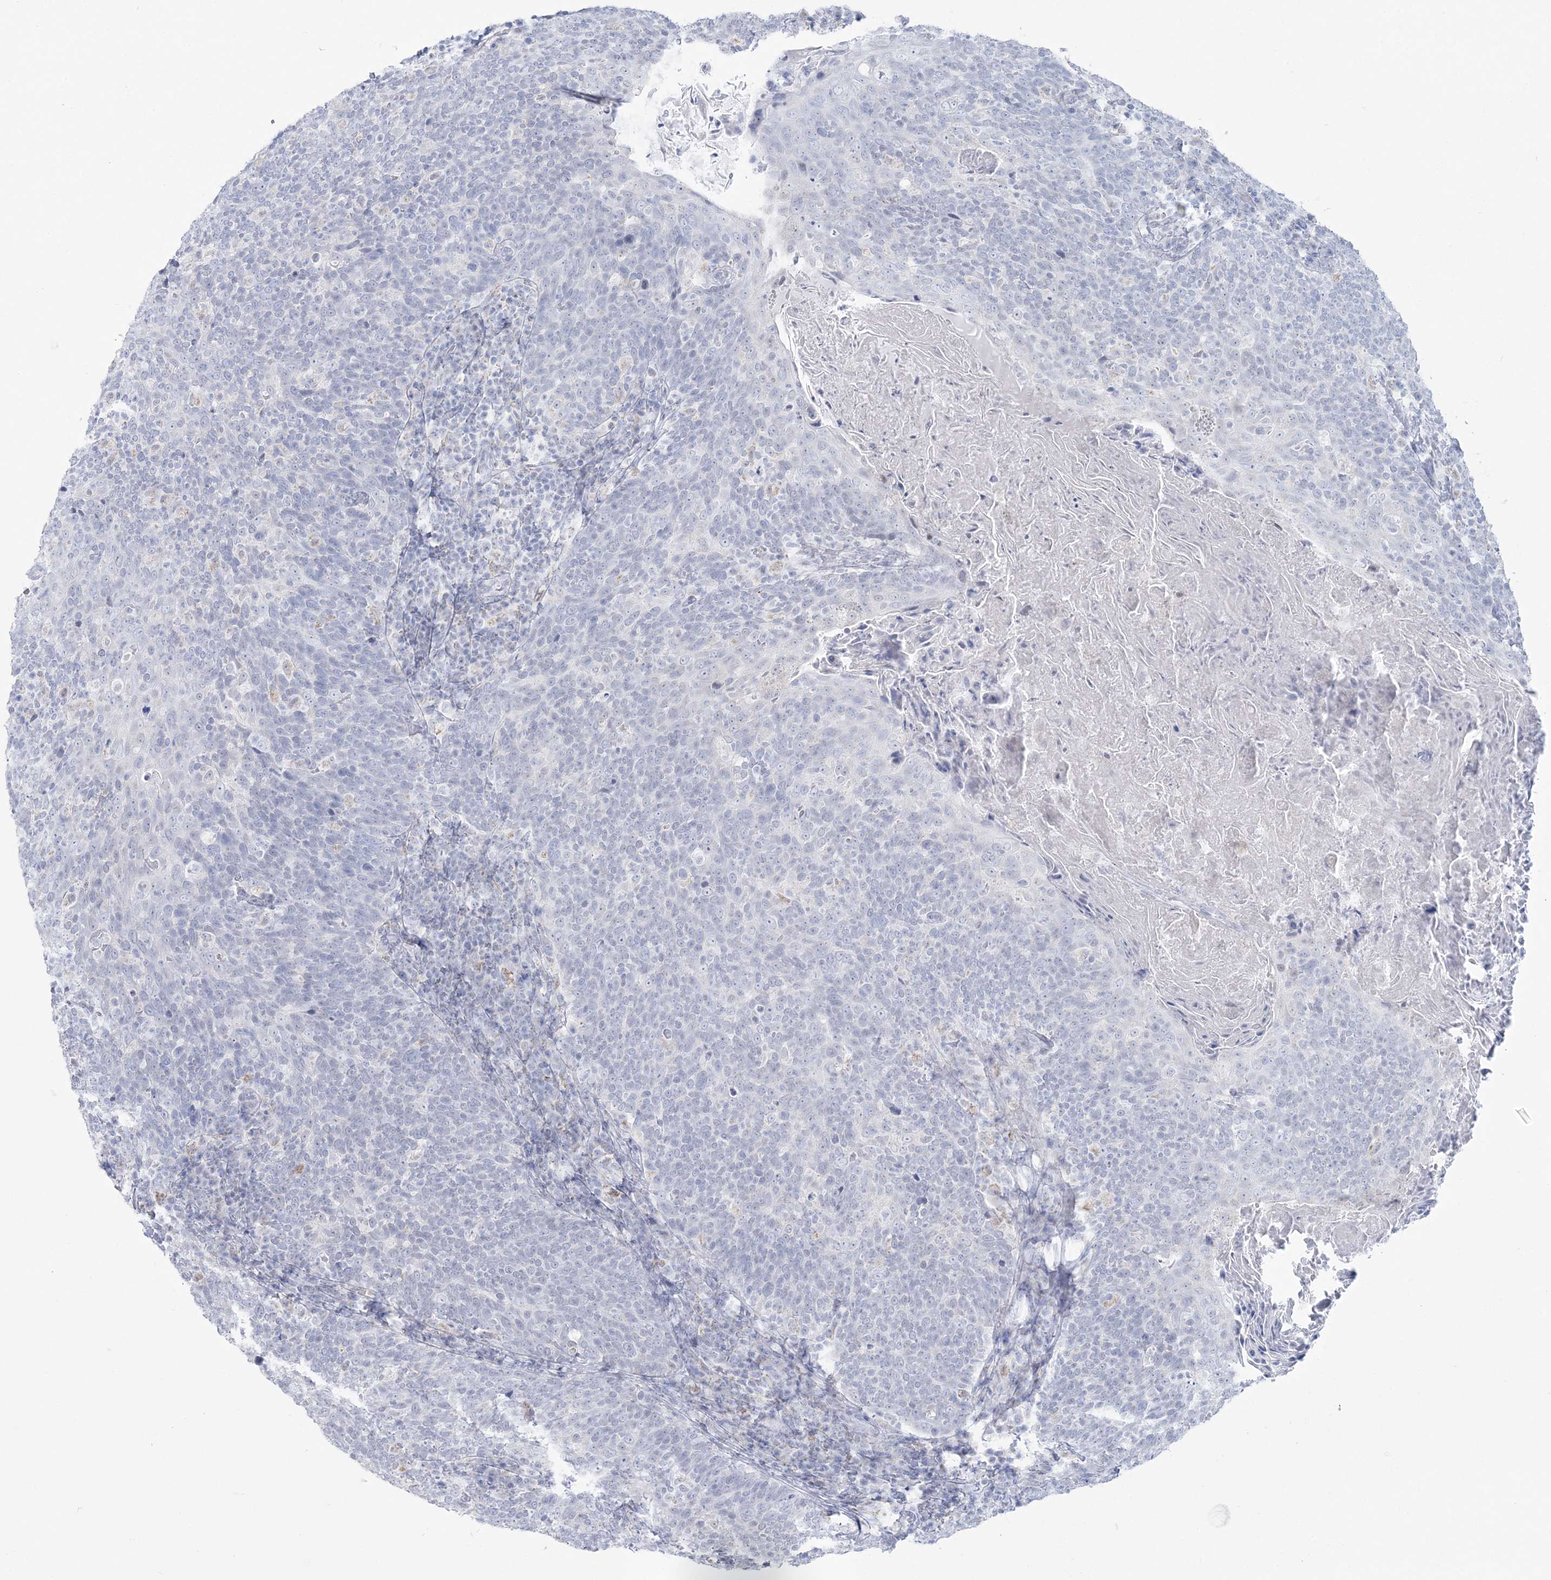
{"staining": {"intensity": "negative", "quantity": "none", "location": "none"}, "tissue": "head and neck cancer", "cell_type": "Tumor cells", "image_type": "cancer", "snomed": [{"axis": "morphology", "description": "Squamous cell carcinoma, NOS"}, {"axis": "morphology", "description": "Squamous cell carcinoma, metastatic, NOS"}, {"axis": "topography", "description": "Lymph node"}, {"axis": "topography", "description": "Head-Neck"}], "caption": "This is an immunohistochemistry (IHC) image of head and neck cancer (metastatic squamous cell carcinoma). There is no positivity in tumor cells.", "gene": "ZNF843", "patient": {"sex": "male", "age": 62}}